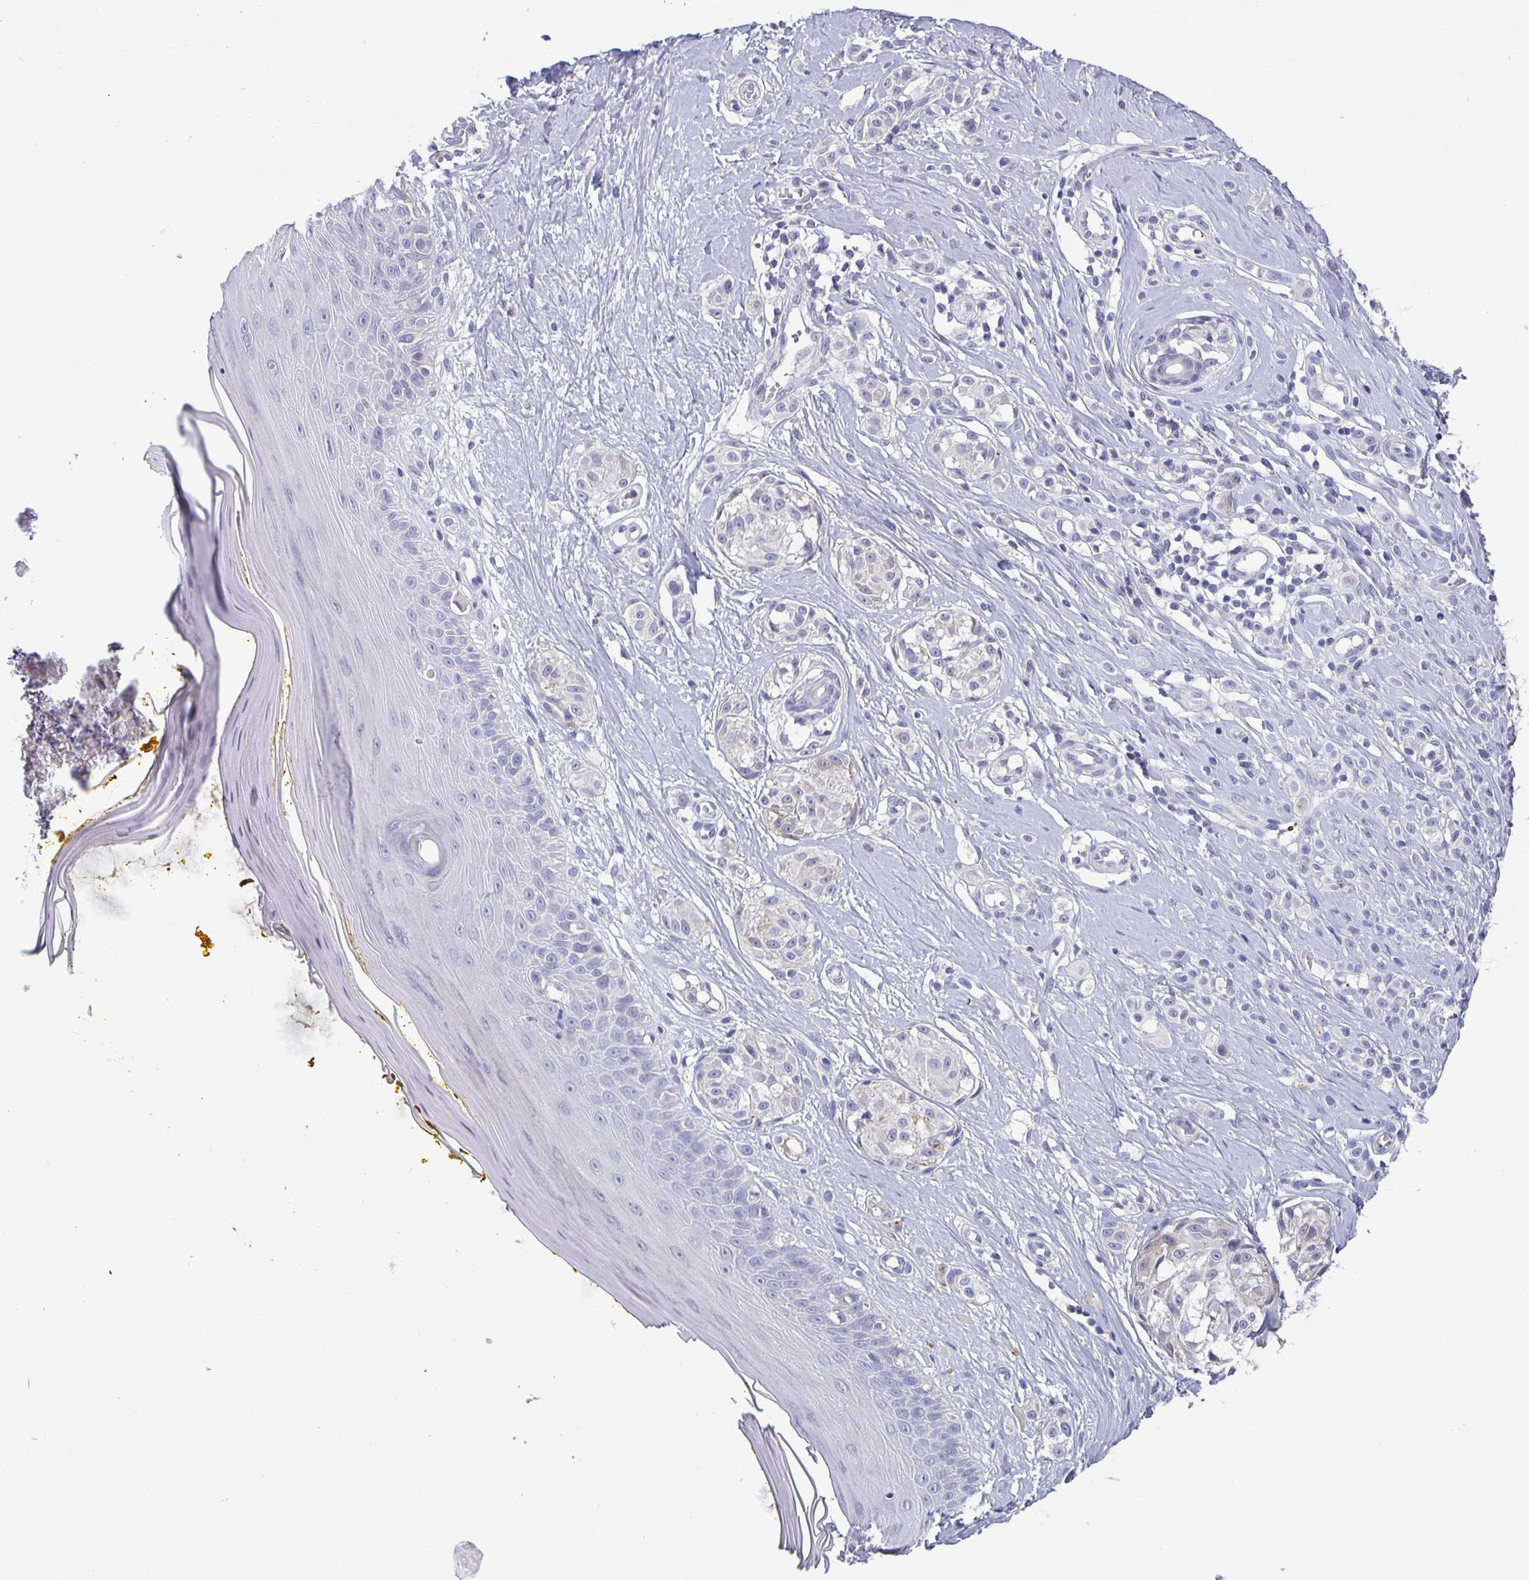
{"staining": {"intensity": "negative", "quantity": "none", "location": "none"}, "tissue": "melanoma", "cell_type": "Tumor cells", "image_type": "cancer", "snomed": [{"axis": "morphology", "description": "Malignant melanoma, NOS"}, {"axis": "topography", "description": "Skin"}], "caption": "Image shows no protein staining in tumor cells of malignant melanoma tissue. (DAB IHC with hematoxylin counter stain).", "gene": "GDF15", "patient": {"sex": "male", "age": 74}}